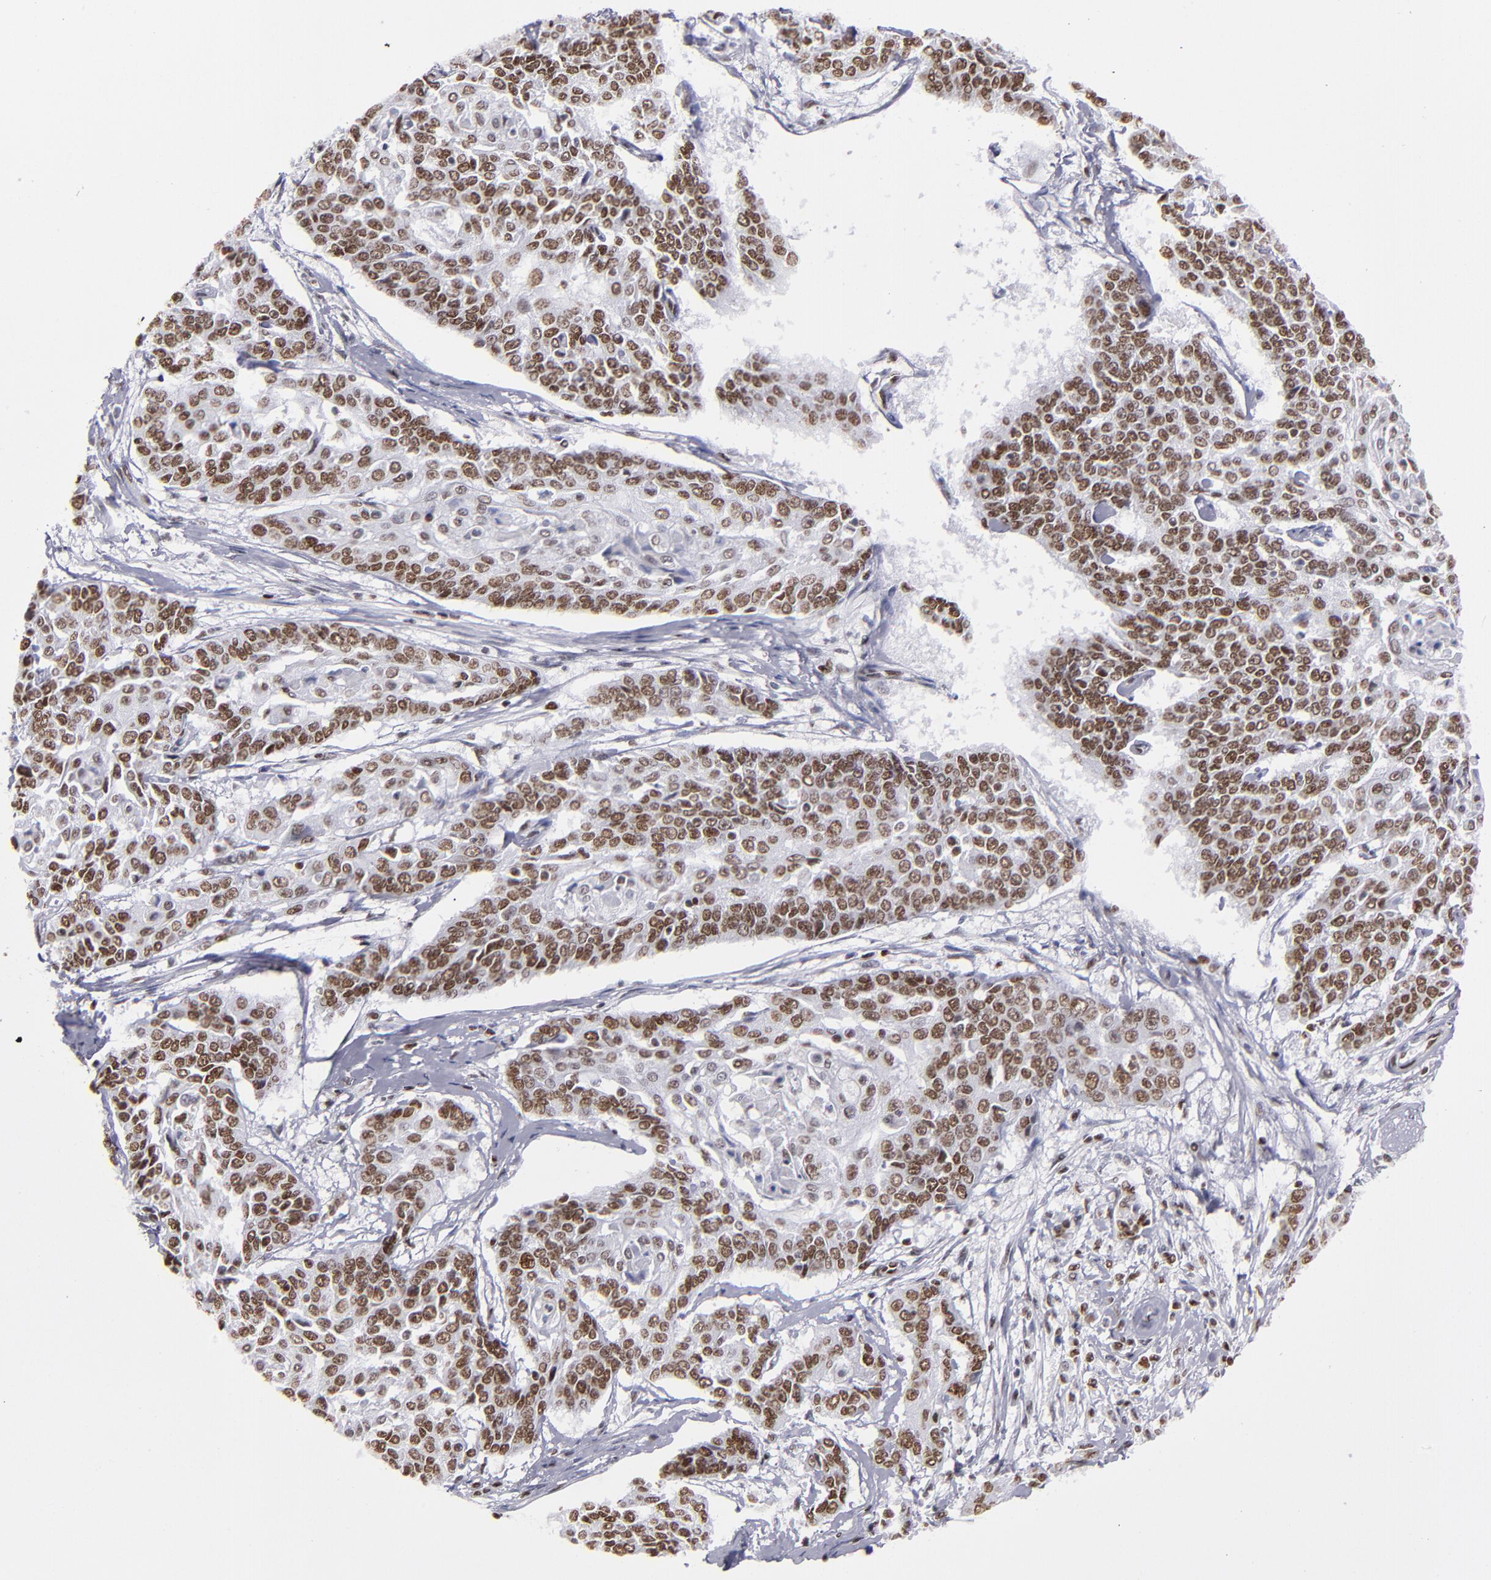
{"staining": {"intensity": "strong", "quantity": "25%-75%", "location": "nuclear"}, "tissue": "cervical cancer", "cell_type": "Tumor cells", "image_type": "cancer", "snomed": [{"axis": "morphology", "description": "Squamous cell carcinoma, NOS"}, {"axis": "topography", "description": "Cervix"}], "caption": "IHC staining of cervical squamous cell carcinoma, which reveals high levels of strong nuclear staining in approximately 25%-75% of tumor cells indicating strong nuclear protein positivity. The staining was performed using DAB (brown) for protein detection and nuclei were counterstained in hematoxylin (blue).", "gene": "TERF2", "patient": {"sex": "female", "age": 64}}